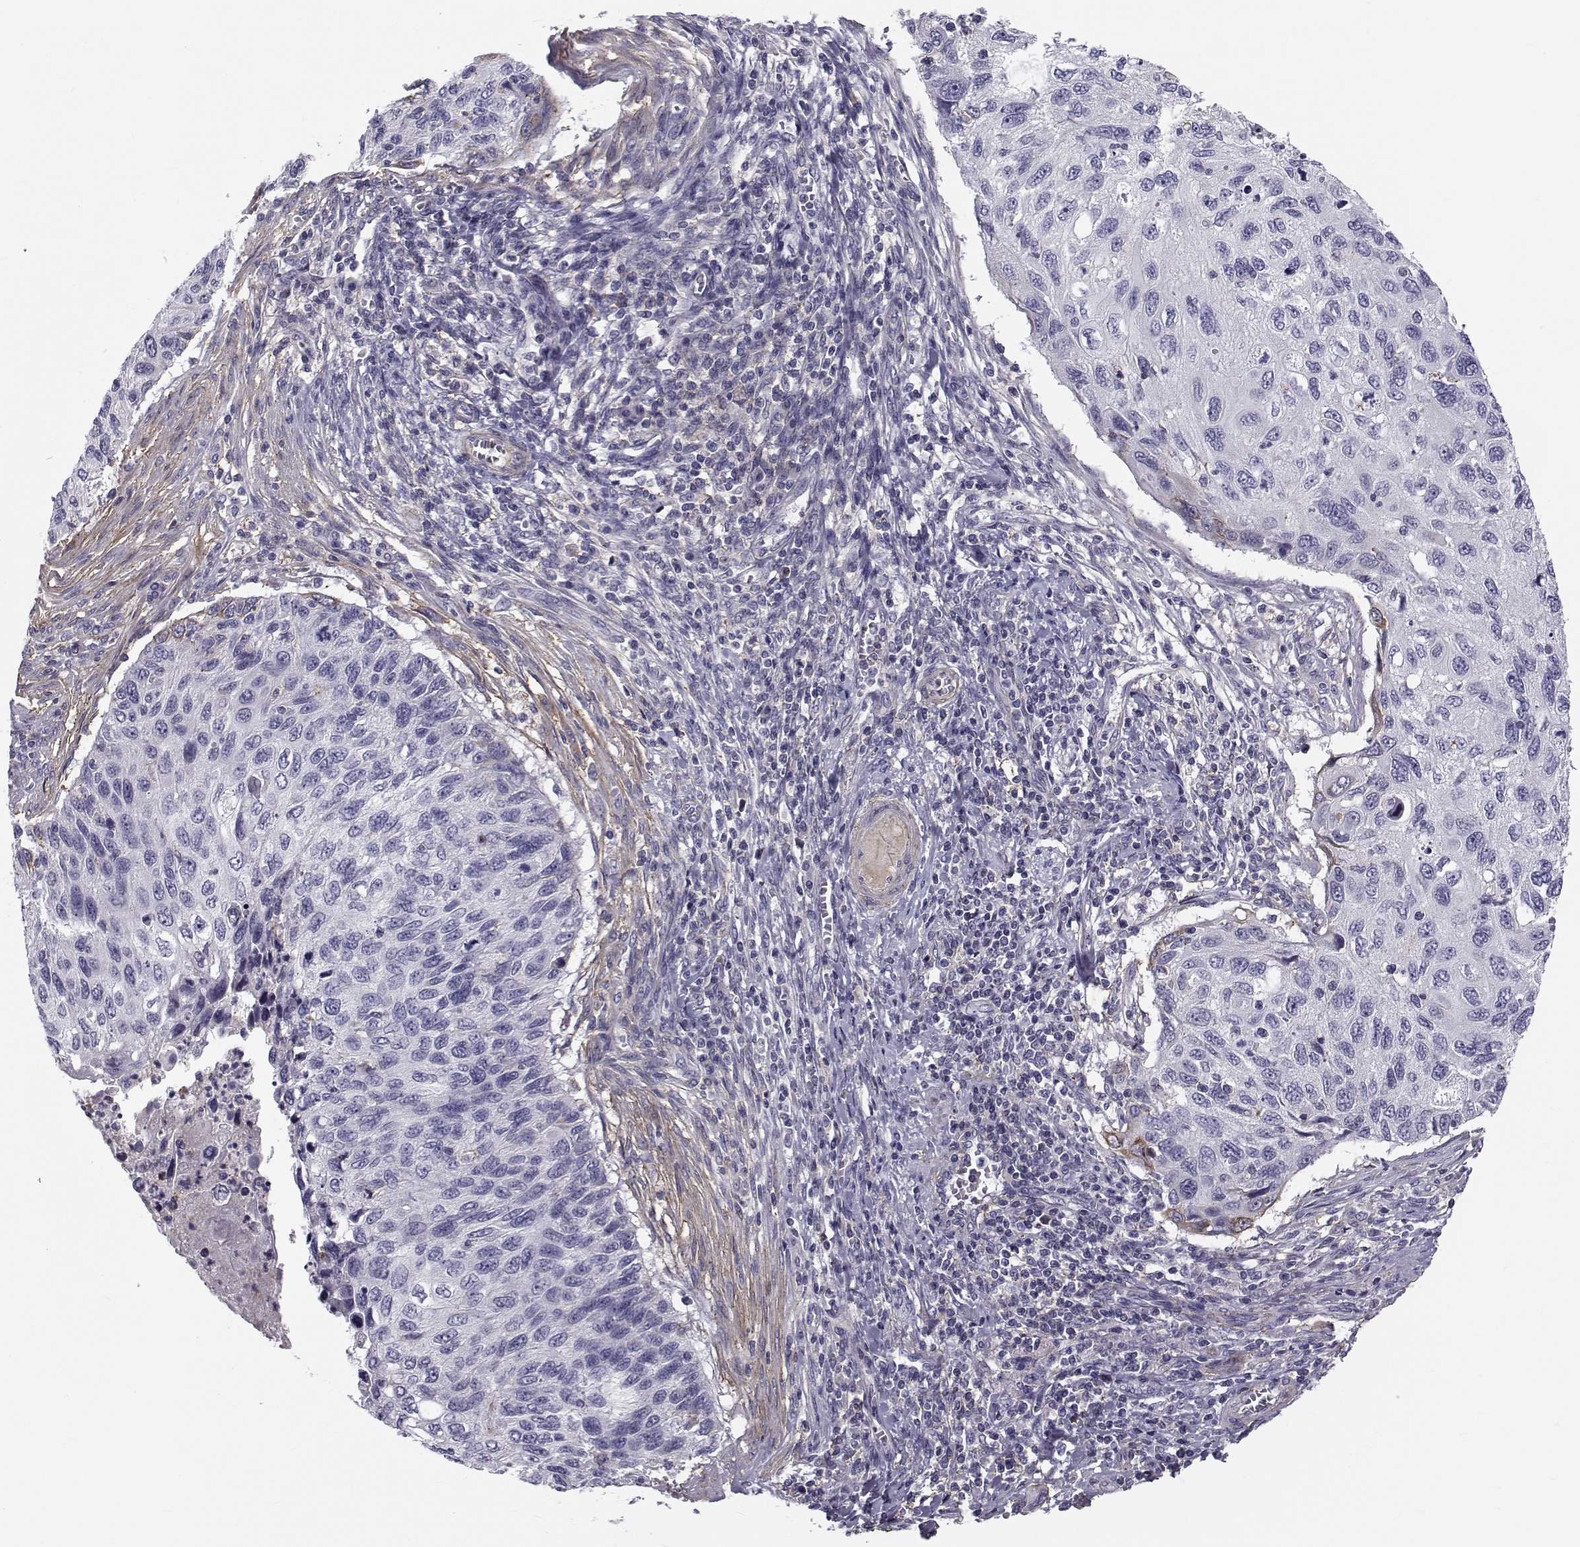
{"staining": {"intensity": "negative", "quantity": "none", "location": "none"}, "tissue": "cervical cancer", "cell_type": "Tumor cells", "image_type": "cancer", "snomed": [{"axis": "morphology", "description": "Squamous cell carcinoma, NOS"}, {"axis": "topography", "description": "Cervix"}], "caption": "This is a photomicrograph of immunohistochemistry staining of cervical cancer (squamous cell carcinoma), which shows no positivity in tumor cells.", "gene": "LRRC27", "patient": {"sex": "female", "age": 70}}